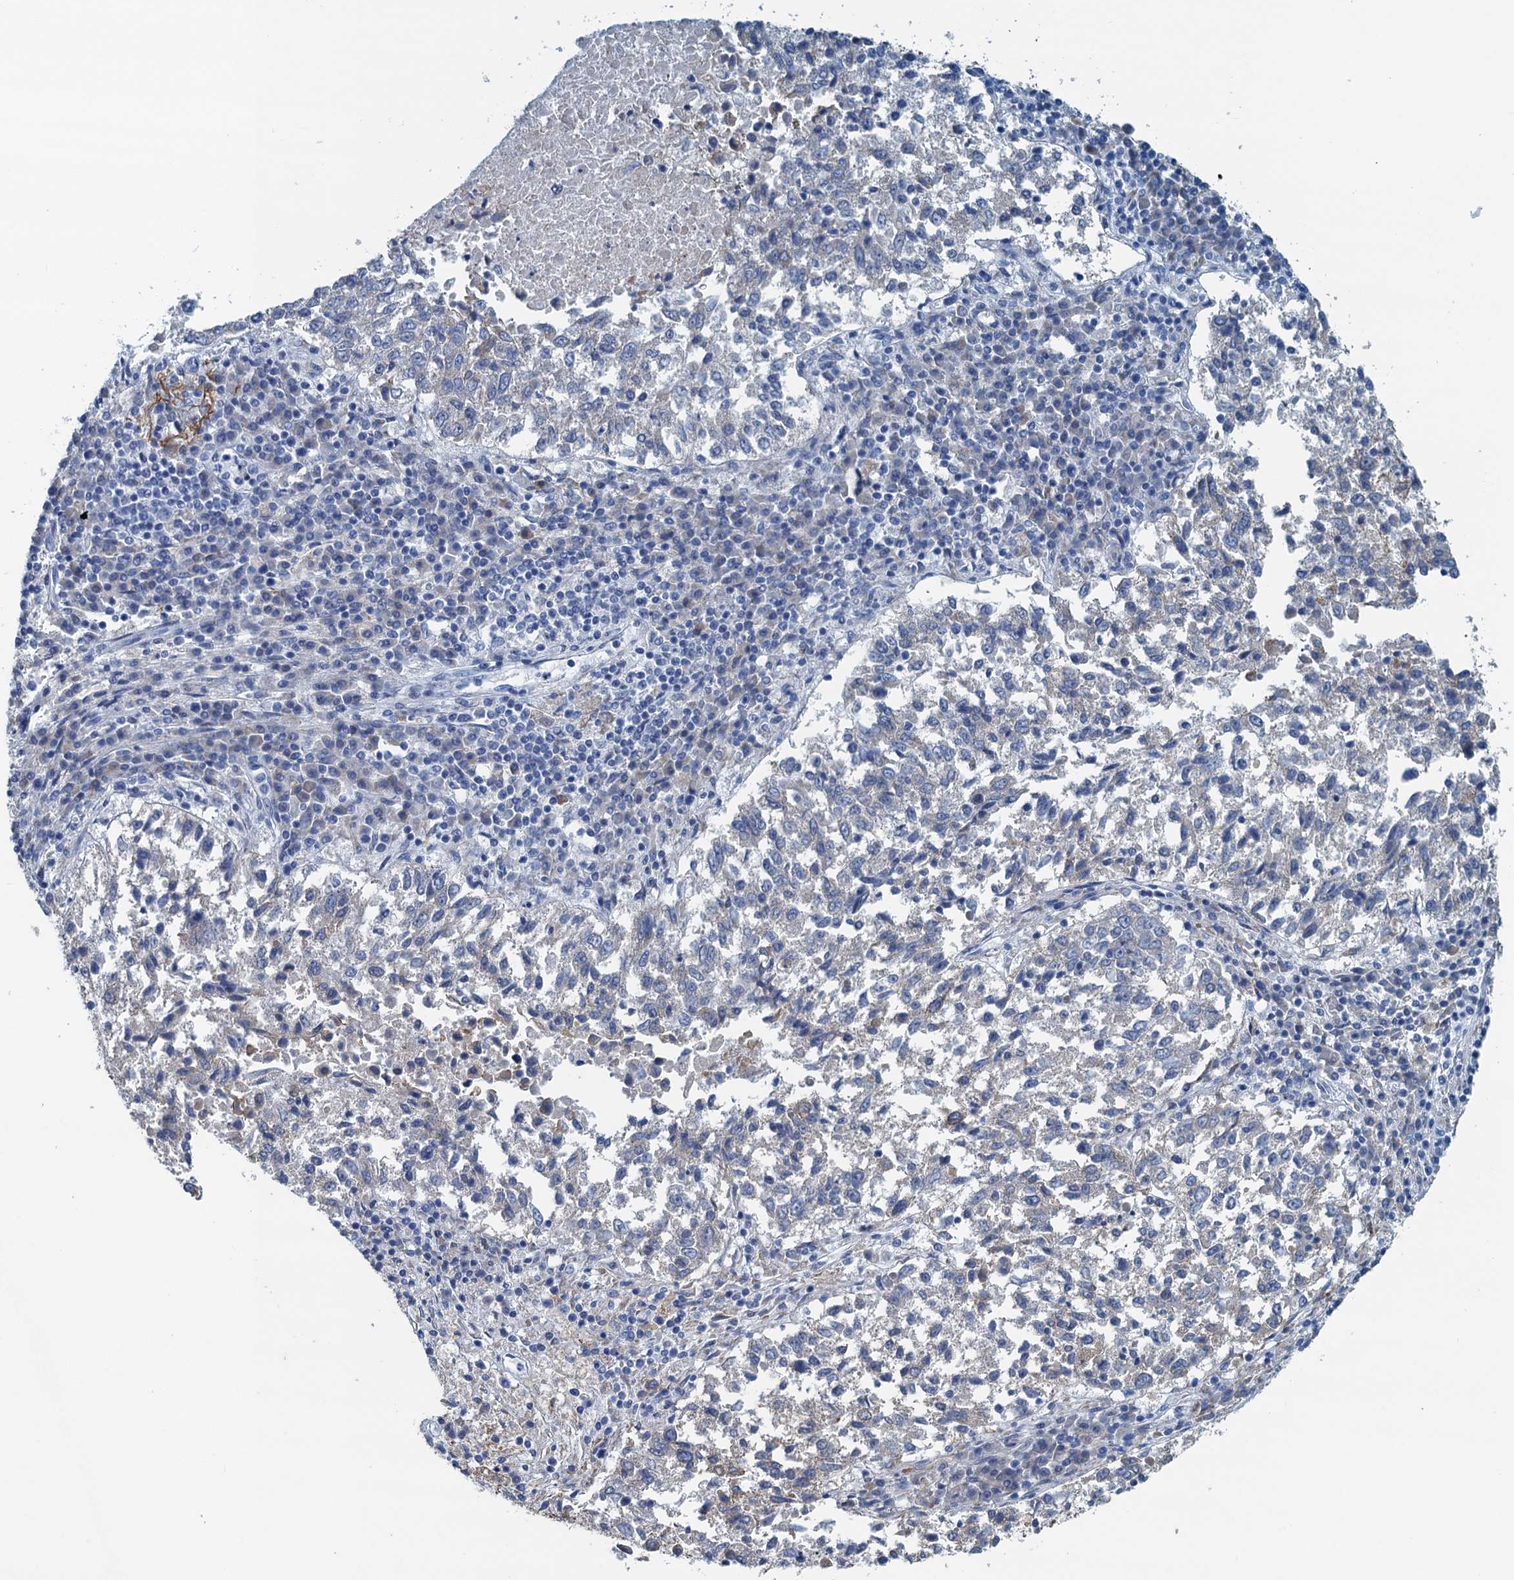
{"staining": {"intensity": "negative", "quantity": "none", "location": "none"}, "tissue": "lung cancer", "cell_type": "Tumor cells", "image_type": "cancer", "snomed": [{"axis": "morphology", "description": "Squamous cell carcinoma, NOS"}, {"axis": "topography", "description": "Lung"}], "caption": "Tumor cells show no significant staining in squamous cell carcinoma (lung).", "gene": "C10orf88", "patient": {"sex": "male", "age": 73}}